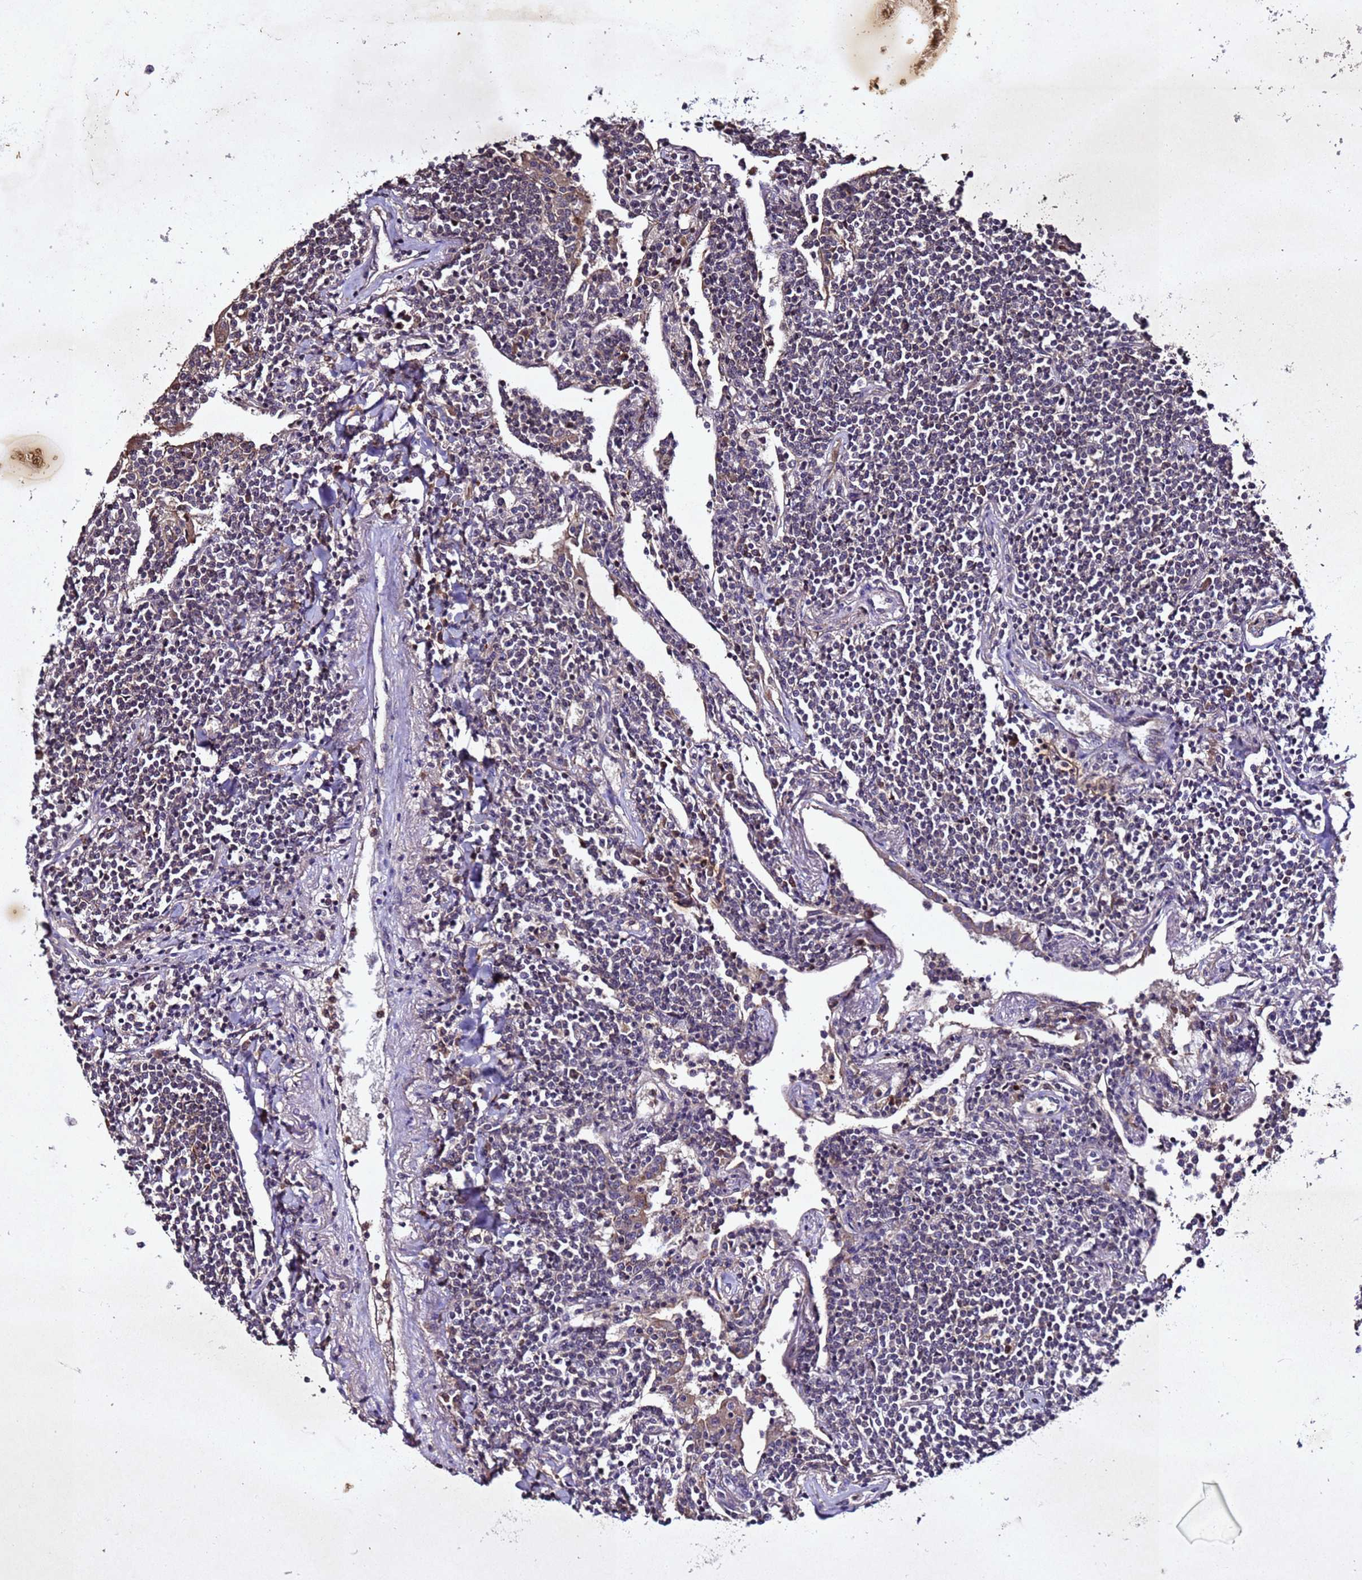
{"staining": {"intensity": "negative", "quantity": "none", "location": "none"}, "tissue": "lymphoma", "cell_type": "Tumor cells", "image_type": "cancer", "snomed": [{"axis": "morphology", "description": "Malignant lymphoma, non-Hodgkin's type, Low grade"}, {"axis": "topography", "description": "Lung"}], "caption": "The photomicrograph shows no significant staining in tumor cells of lymphoma.", "gene": "SV2B", "patient": {"sex": "female", "age": 71}}